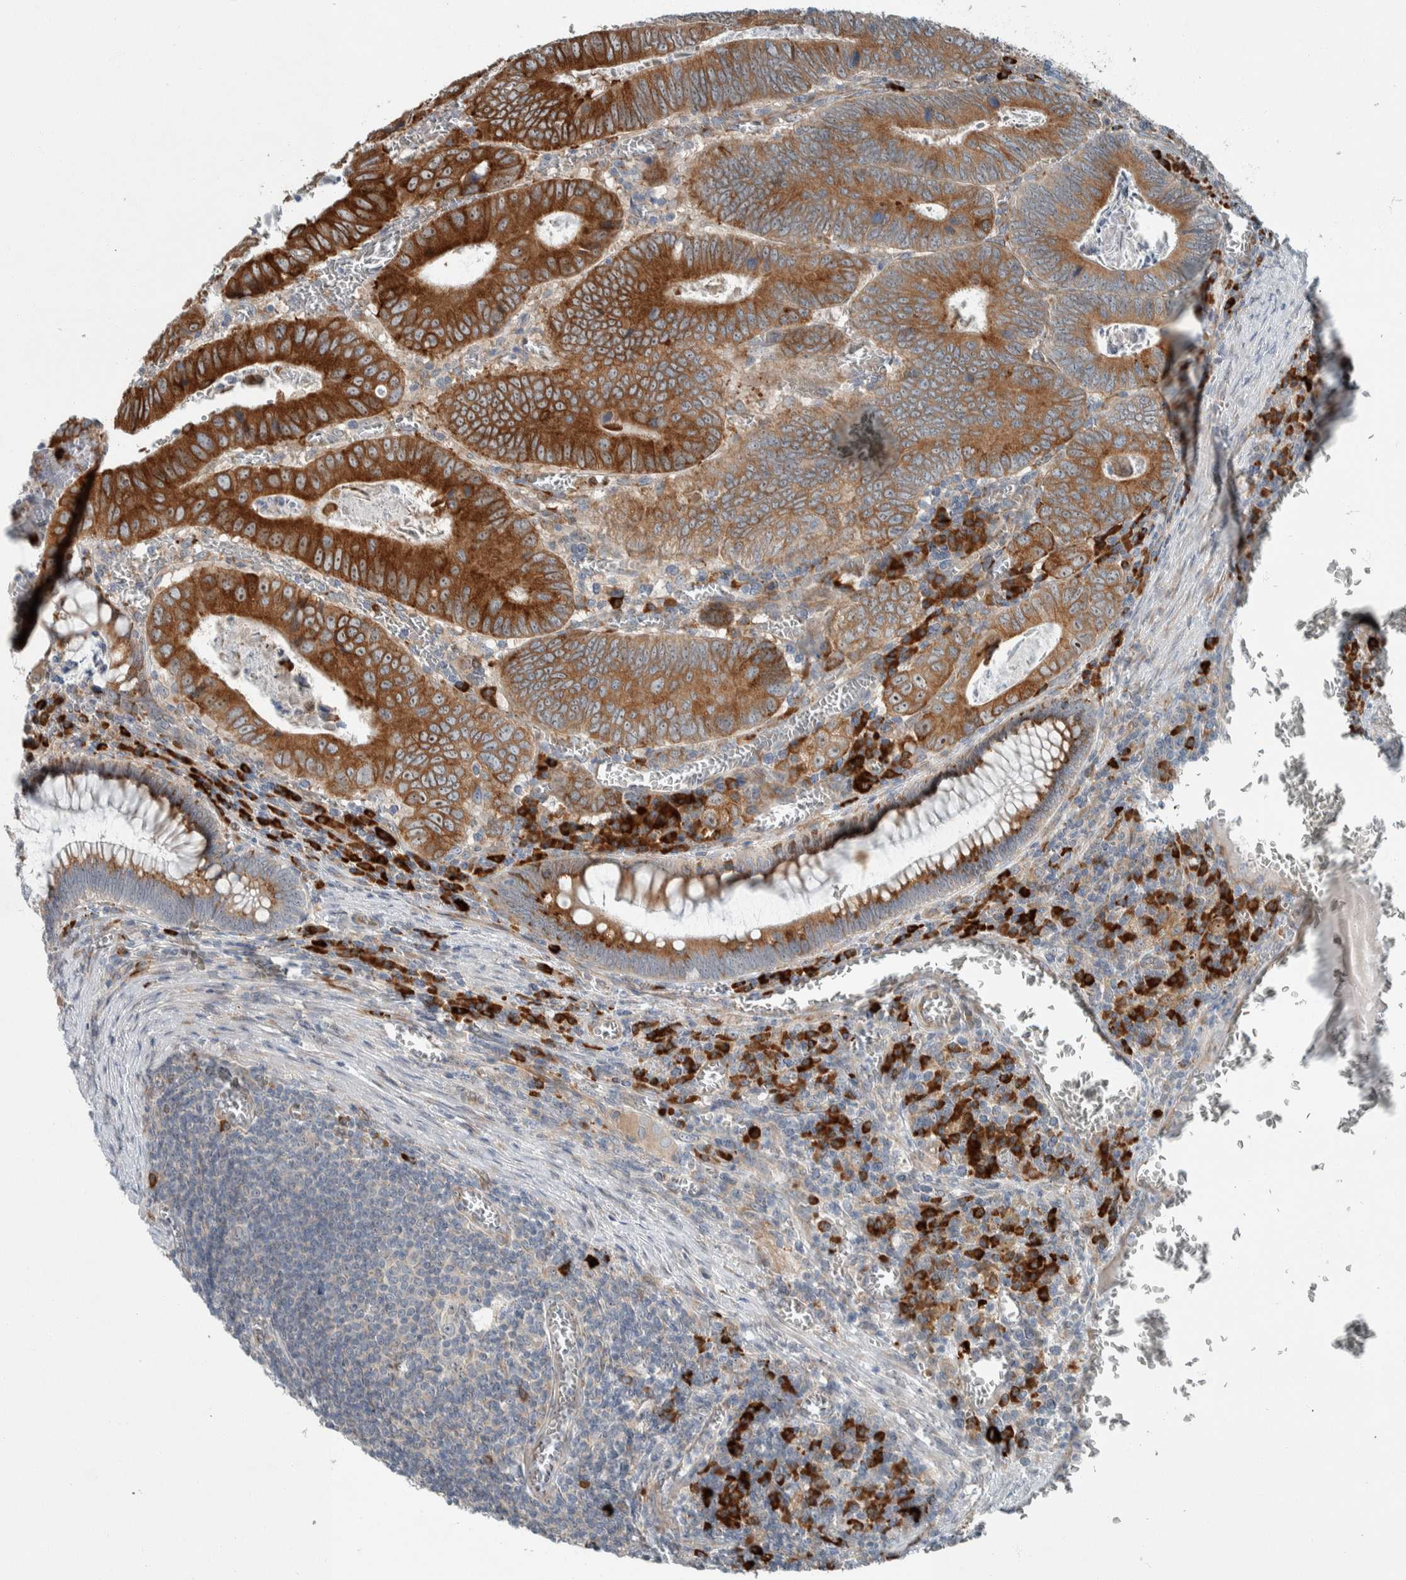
{"staining": {"intensity": "strong", "quantity": ">75%", "location": "cytoplasmic/membranous"}, "tissue": "colorectal cancer", "cell_type": "Tumor cells", "image_type": "cancer", "snomed": [{"axis": "morphology", "description": "Inflammation, NOS"}, {"axis": "morphology", "description": "Adenocarcinoma, NOS"}, {"axis": "topography", "description": "Colon"}], "caption": "Strong cytoplasmic/membranous staining for a protein is present in about >75% of tumor cells of colorectal adenocarcinoma using immunohistochemistry (IHC).", "gene": "USP25", "patient": {"sex": "male", "age": 72}}